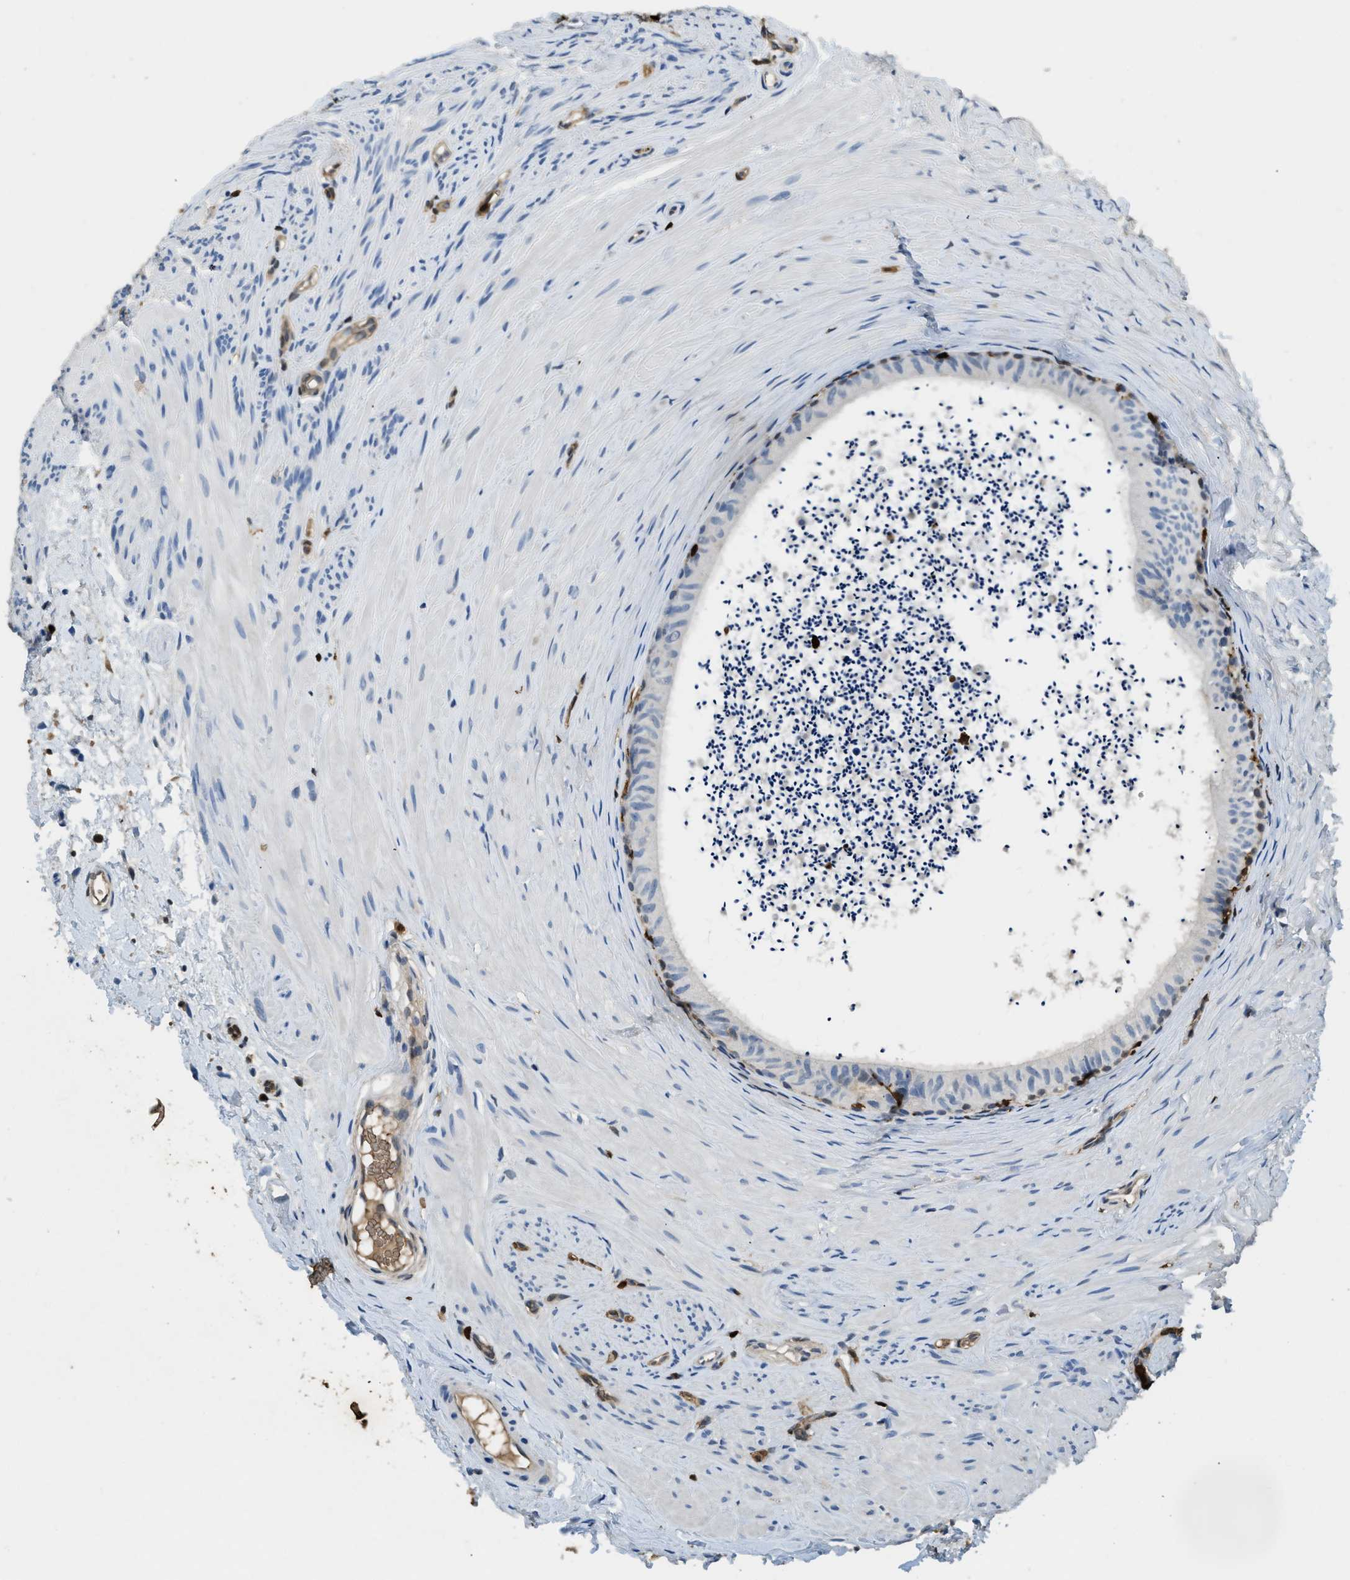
{"staining": {"intensity": "negative", "quantity": "none", "location": "none"}, "tissue": "epididymis", "cell_type": "Glandular cells", "image_type": "normal", "snomed": [{"axis": "morphology", "description": "Normal tissue, NOS"}, {"axis": "topography", "description": "Epididymis"}], "caption": "Protein analysis of unremarkable epididymis displays no significant positivity in glandular cells.", "gene": "ARHGDIB", "patient": {"sex": "male", "age": 56}}